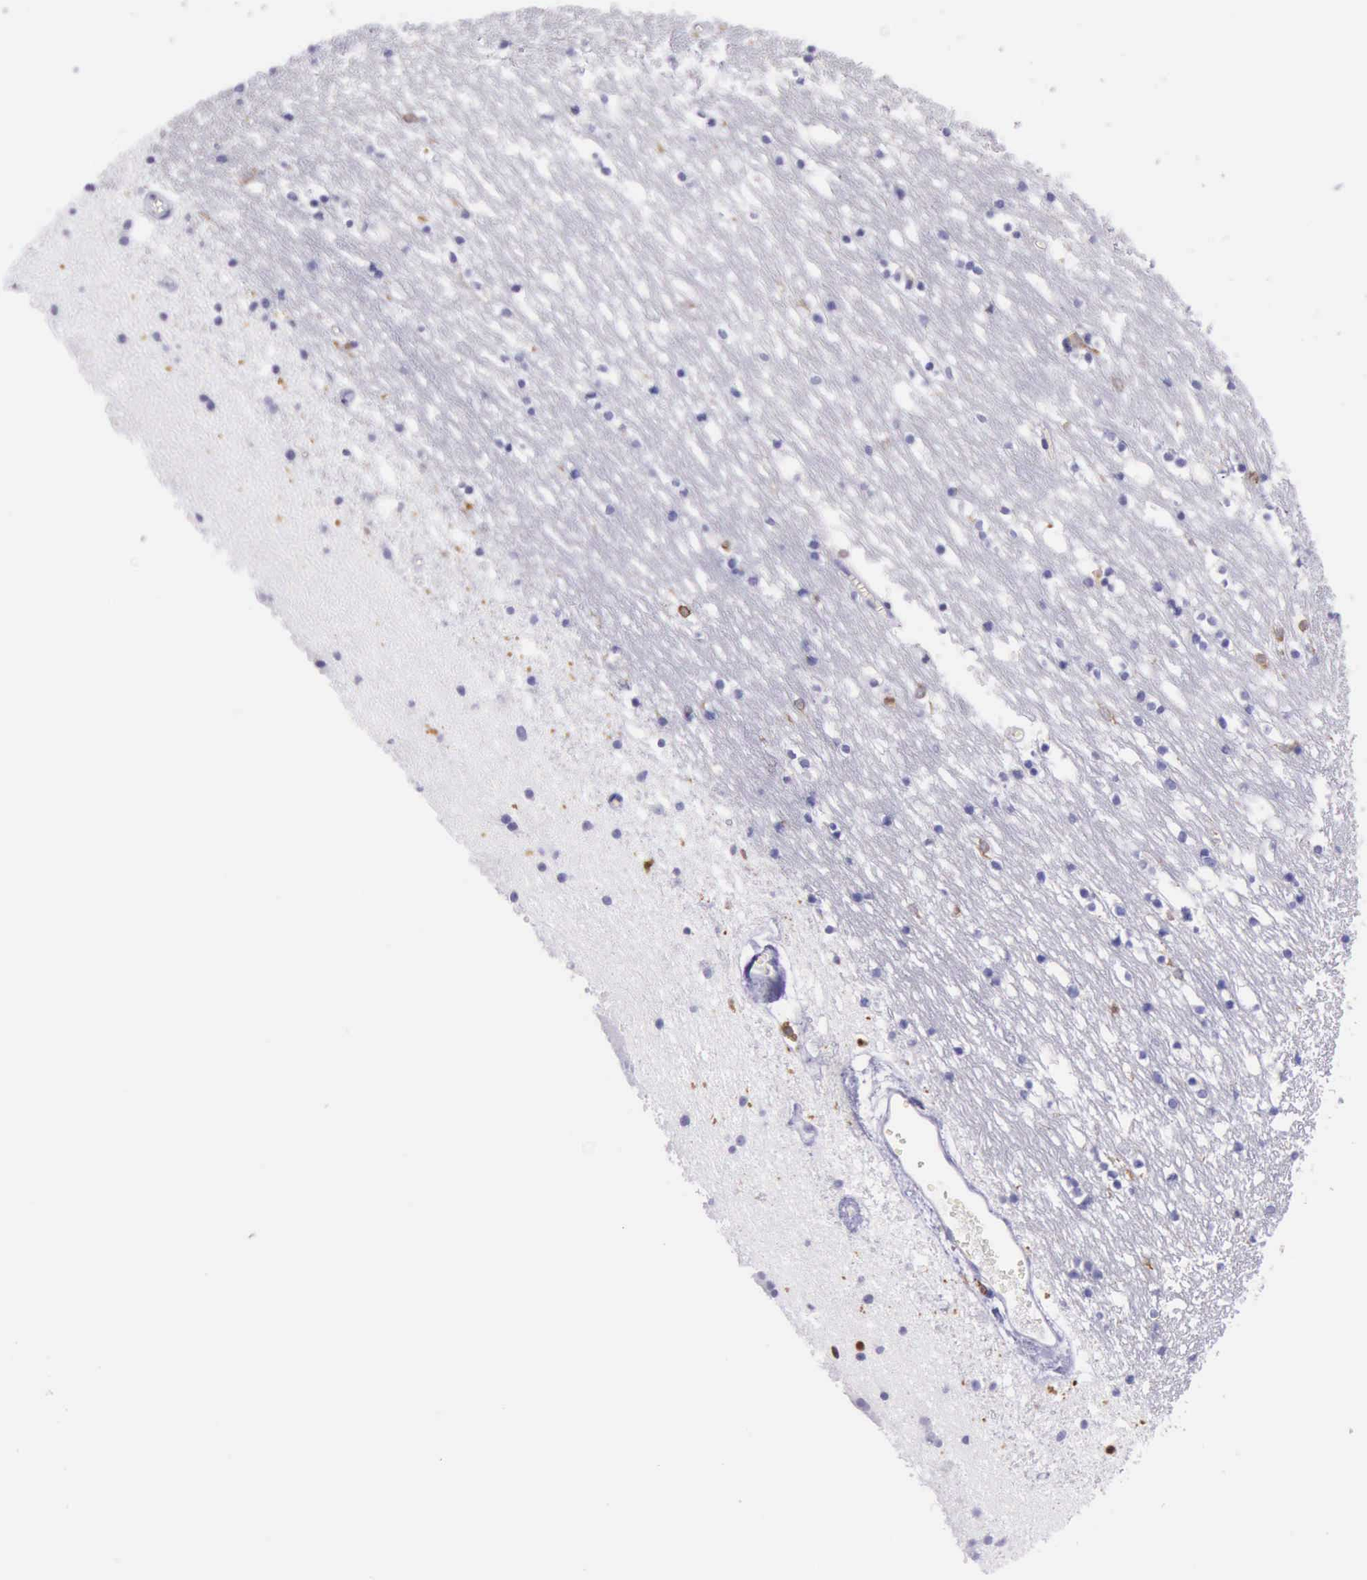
{"staining": {"intensity": "negative", "quantity": "none", "location": "none"}, "tissue": "caudate", "cell_type": "Glial cells", "image_type": "normal", "snomed": [{"axis": "morphology", "description": "Normal tissue, NOS"}, {"axis": "topography", "description": "Lateral ventricle wall"}], "caption": "This is an IHC micrograph of benign human caudate. There is no expression in glial cells.", "gene": "BTK", "patient": {"sex": "male", "age": 45}}